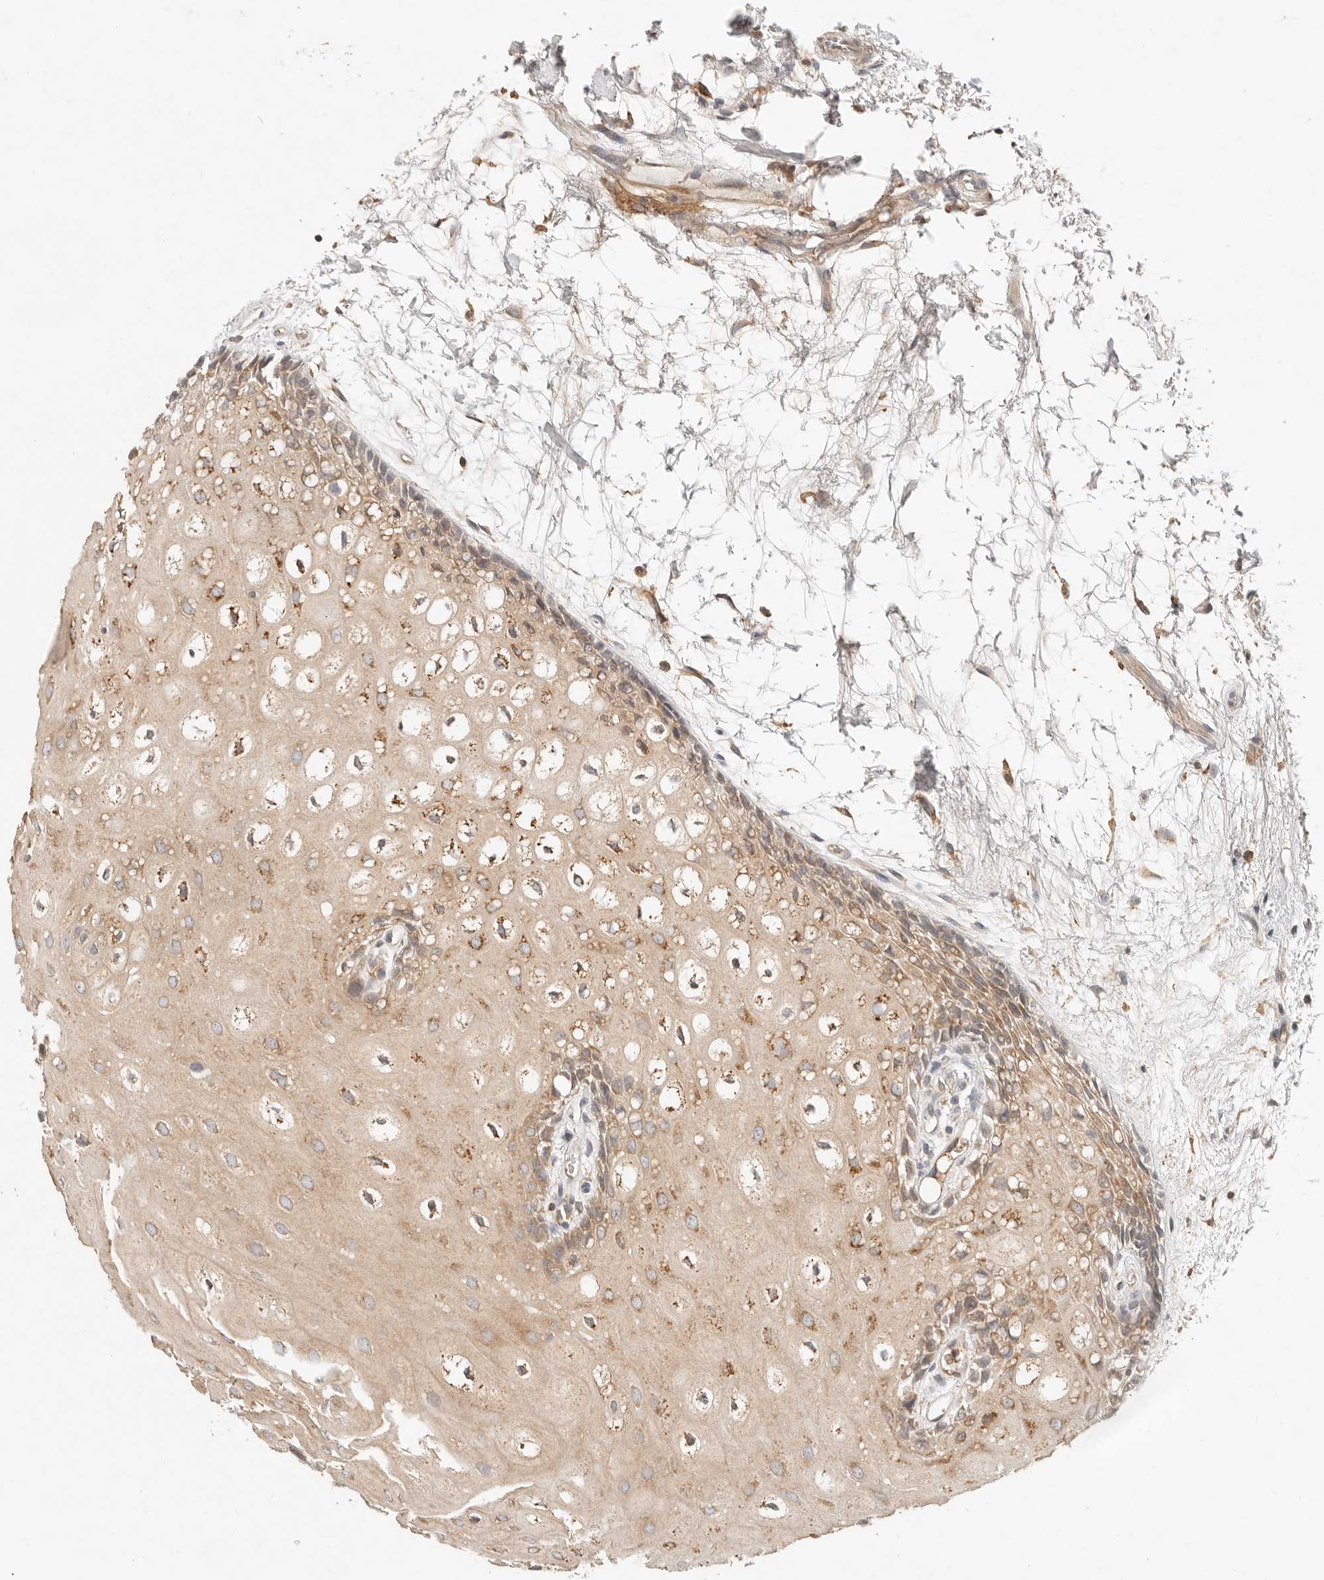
{"staining": {"intensity": "moderate", "quantity": ">75%", "location": "cytoplasmic/membranous"}, "tissue": "oral mucosa", "cell_type": "Squamous epithelial cells", "image_type": "normal", "snomed": [{"axis": "morphology", "description": "Normal tissue, NOS"}, {"axis": "topography", "description": "Skeletal muscle"}, {"axis": "topography", "description": "Oral tissue"}, {"axis": "topography", "description": "Peripheral nerve tissue"}], "caption": "A medium amount of moderate cytoplasmic/membranous staining is present in approximately >75% of squamous epithelial cells in benign oral mucosa. (Brightfield microscopy of DAB IHC at high magnification).", "gene": "ARHGEF10L", "patient": {"sex": "female", "age": 84}}